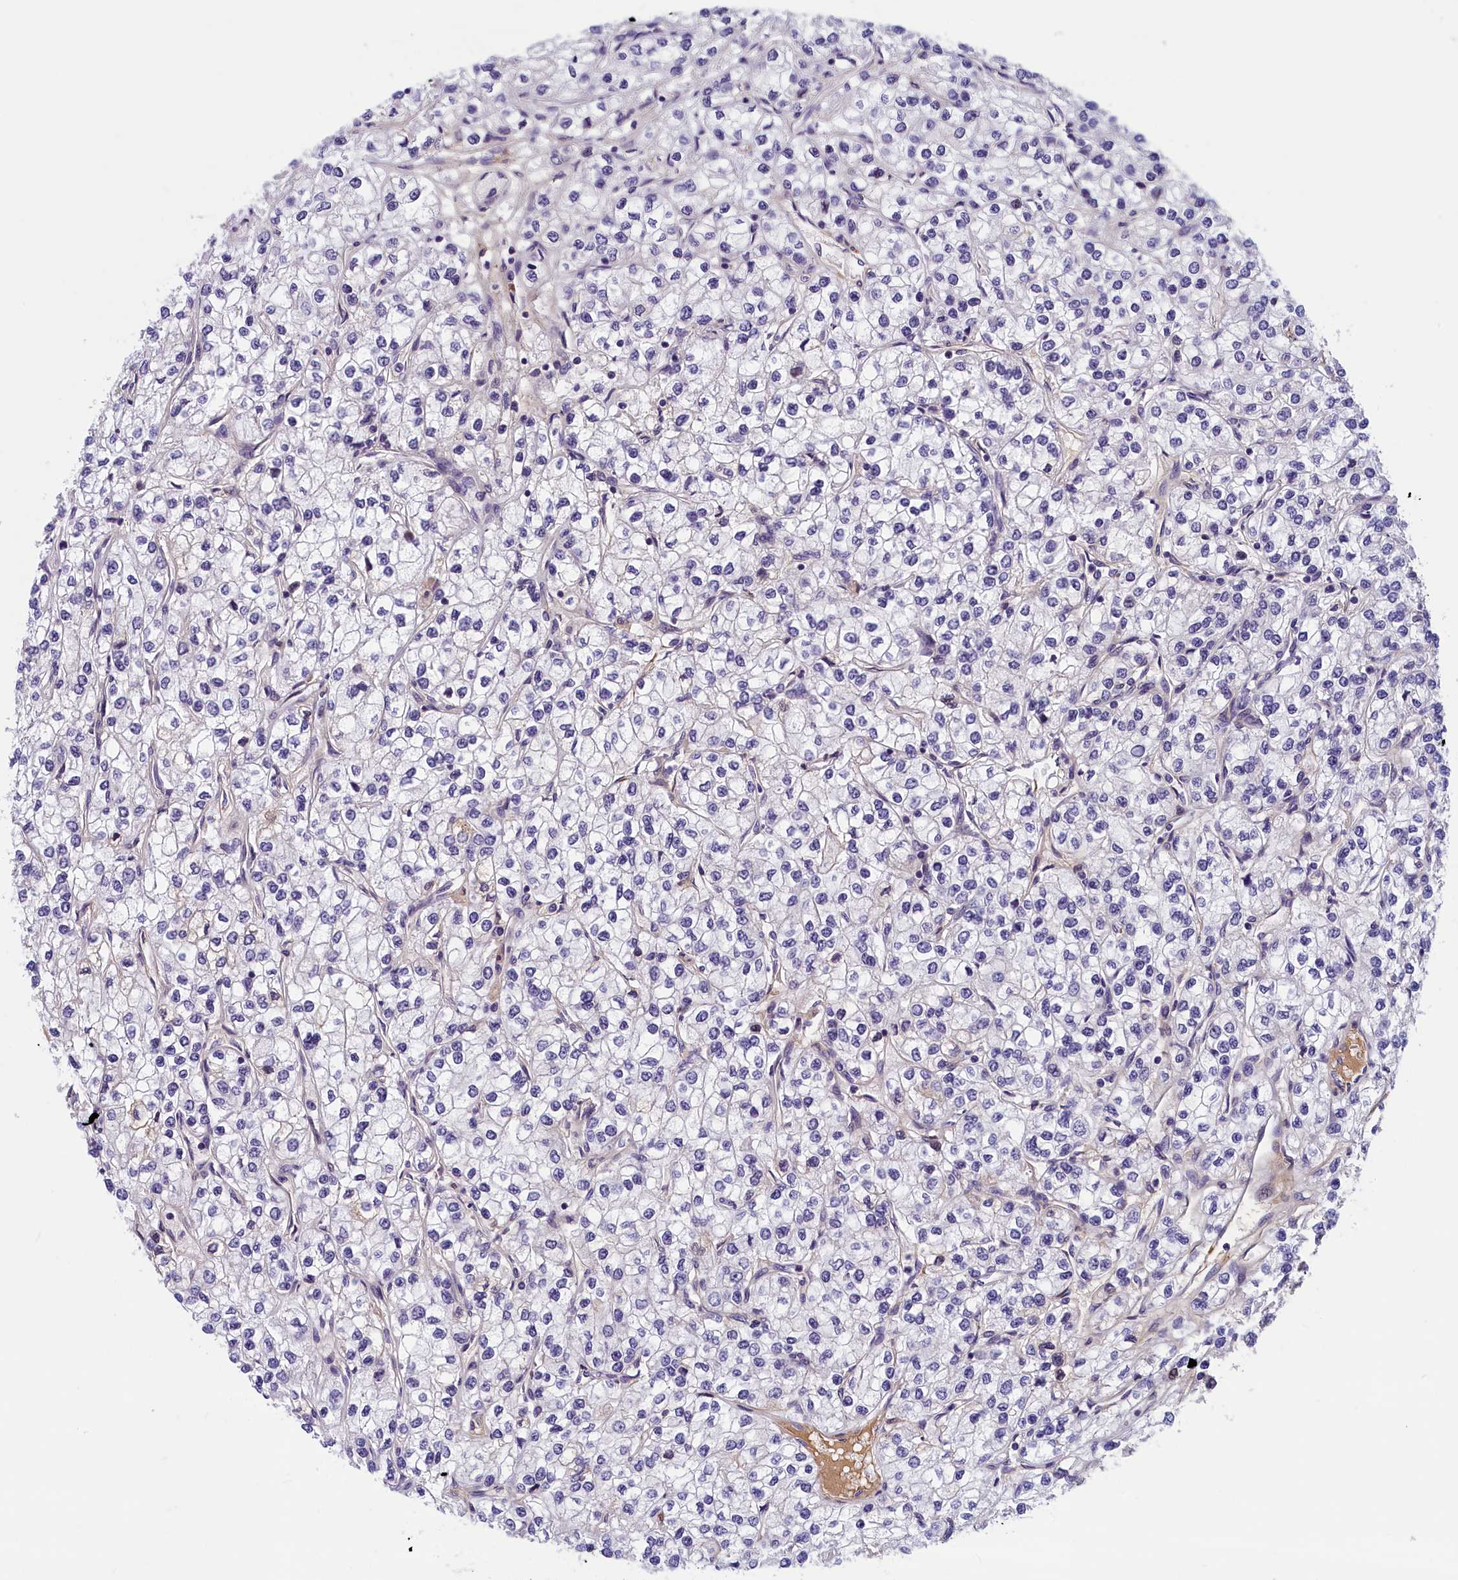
{"staining": {"intensity": "negative", "quantity": "none", "location": "none"}, "tissue": "renal cancer", "cell_type": "Tumor cells", "image_type": "cancer", "snomed": [{"axis": "morphology", "description": "Adenocarcinoma, NOS"}, {"axis": "topography", "description": "Kidney"}], "caption": "Tumor cells show no significant expression in renal cancer. The staining was performed using DAB (3,3'-diaminobenzidine) to visualize the protein expression in brown, while the nuclei were stained in blue with hematoxylin (Magnification: 20x).", "gene": "BCL2L13", "patient": {"sex": "male", "age": 80}}